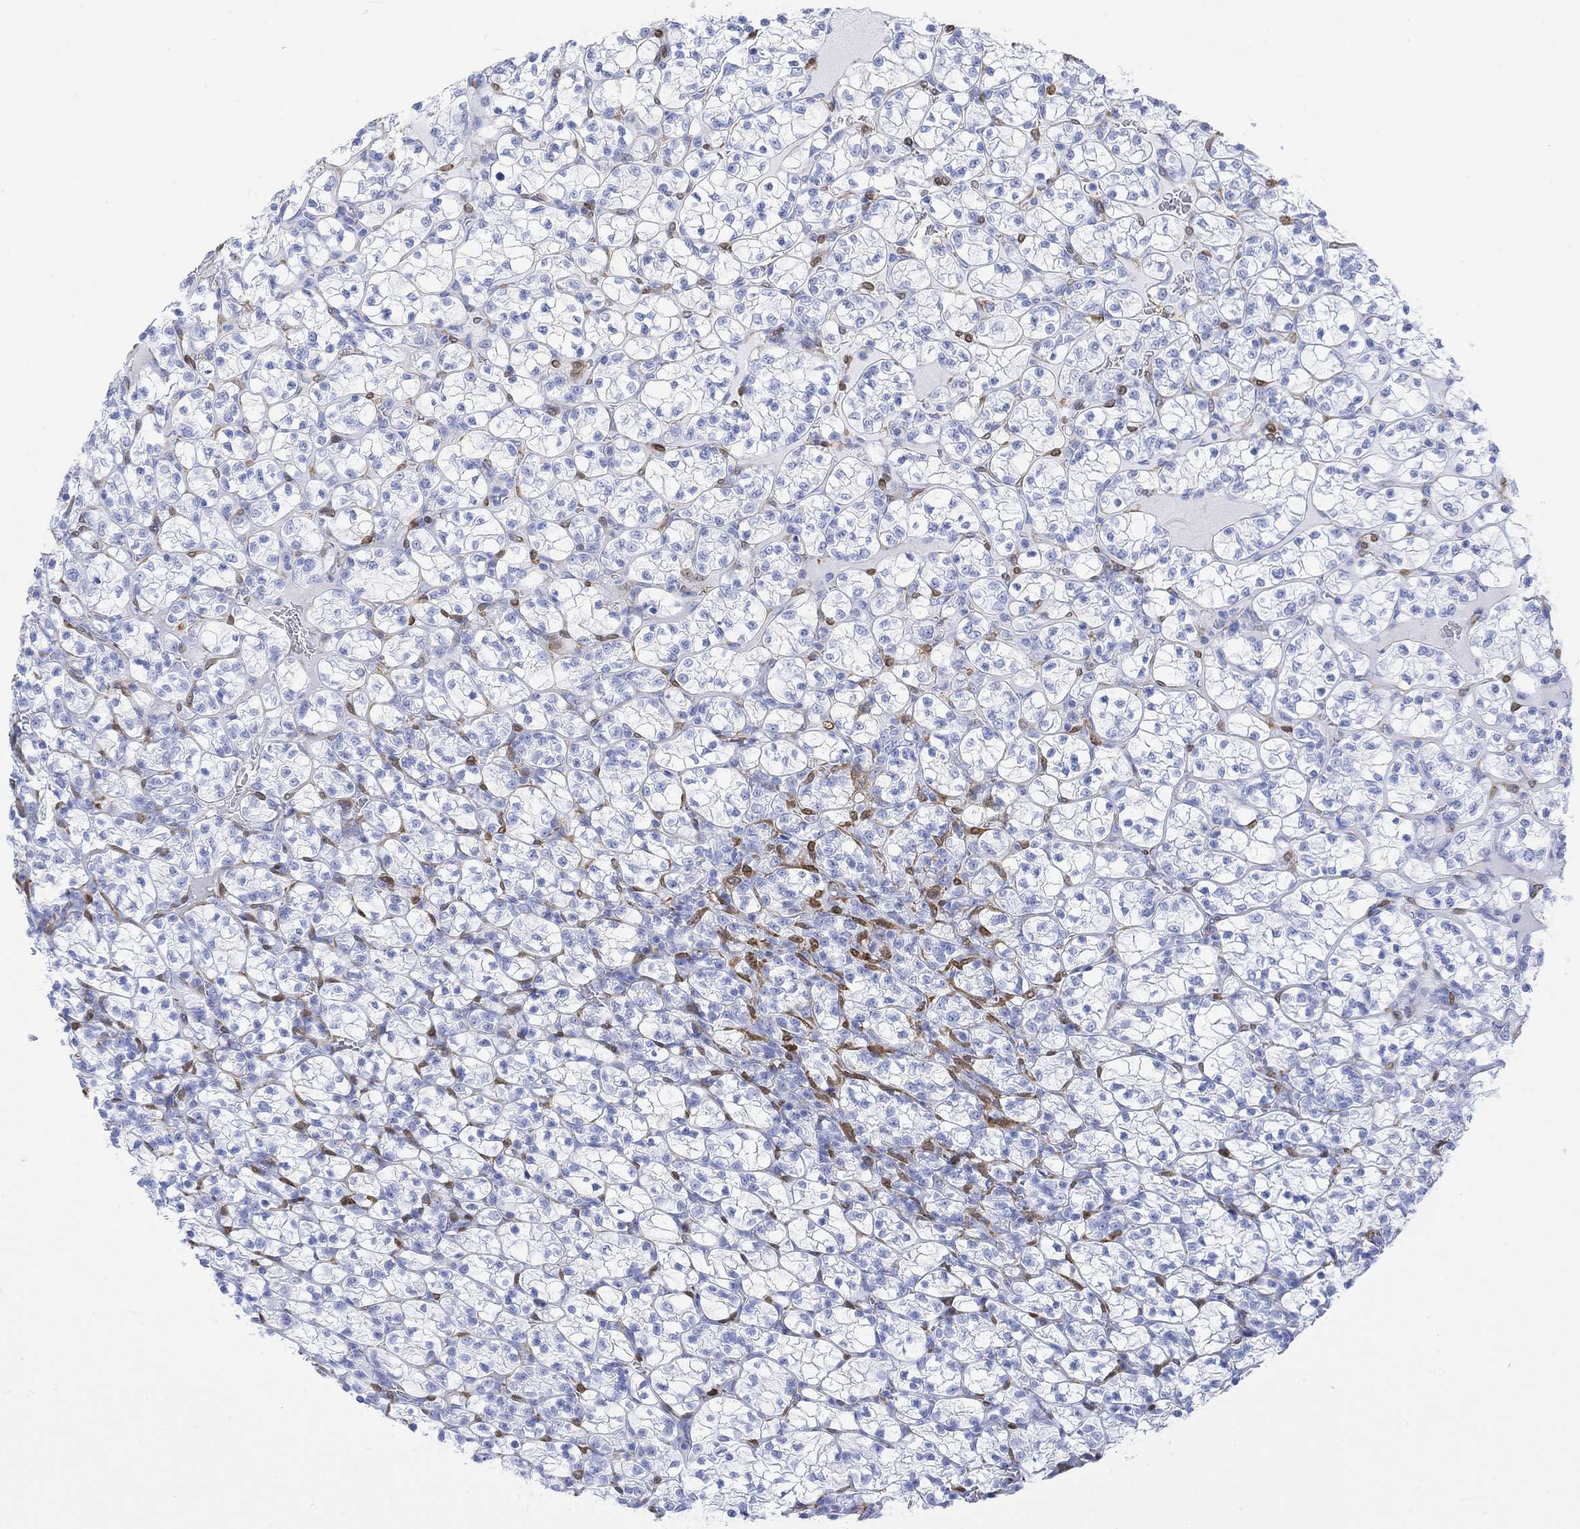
{"staining": {"intensity": "negative", "quantity": "none", "location": "none"}, "tissue": "renal cancer", "cell_type": "Tumor cells", "image_type": "cancer", "snomed": [{"axis": "morphology", "description": "Adenocarcinoma, NOS"}, {"axis": "topography", "description": "Kidney"}], "caption": "A histopathology image of renal cancer (adenocarcinoma) stained for a protein reveals no brown staining in tumor cells. Nuclei are stained in blue.", "gene": "TPPP3", "patient": {"sex": "female", "age": 89}}